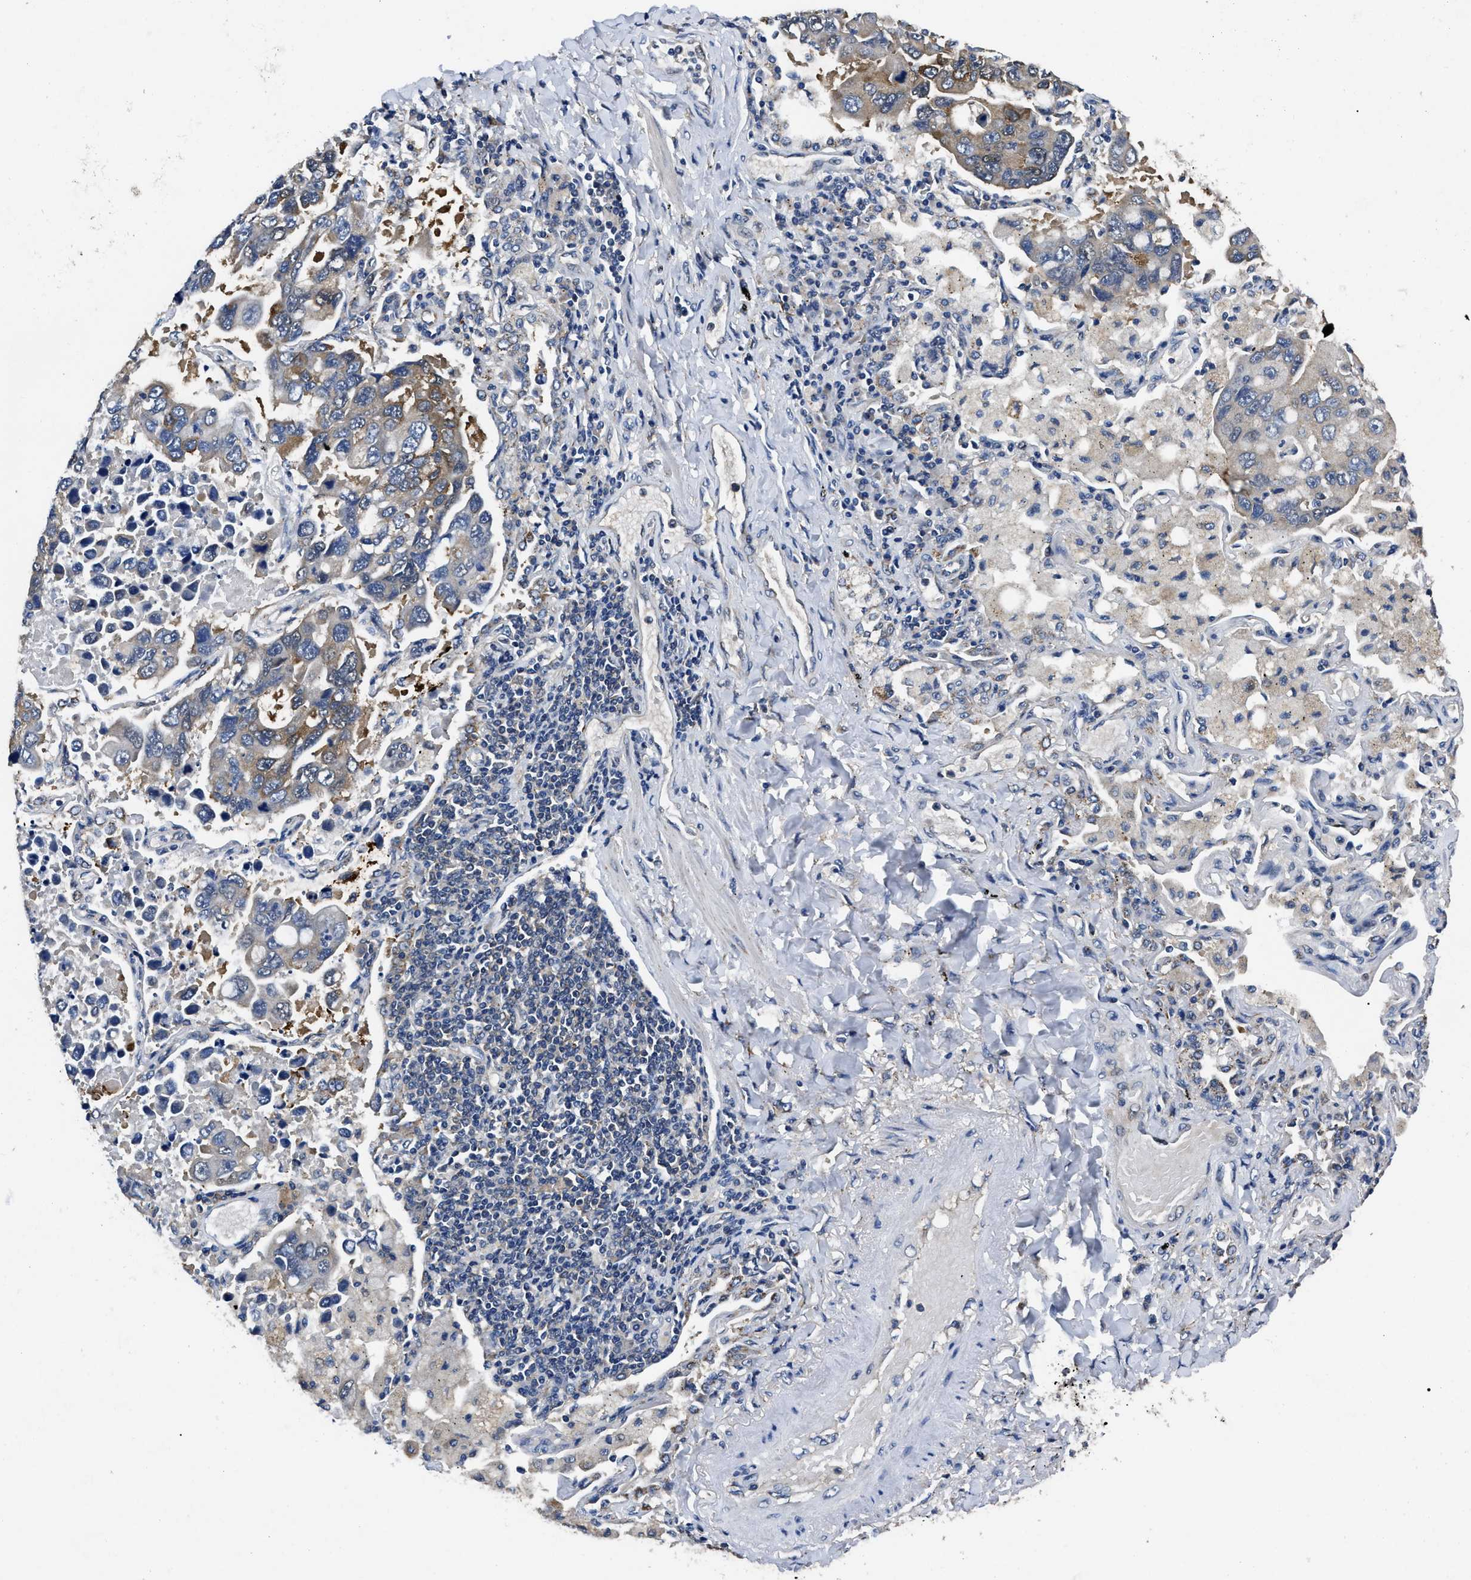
{"staining": {"intensity": "moderate", "quantity": "<25%", "location": "cytoplasmic/membranous"}, "tissue": "lung cancer", "cell_type": "Tumor cells", "image_type": "cancer", "snomed": [{"axis": "morphology", "description": "Adenocarcinoma, NOS"}, {"axis": "topography", "description": "Lung"}], "caption": "Tumor cells reveal low levels of moderate cytoplasmic/membranous expression in approximately <25% of cells in human lung cancer. (DAB (3,3'-diaminobenzidine) IHC with brightfield microscopy, high magnification).", "gene": "GET4", "patient": {"sex": "male", "age": 64}}